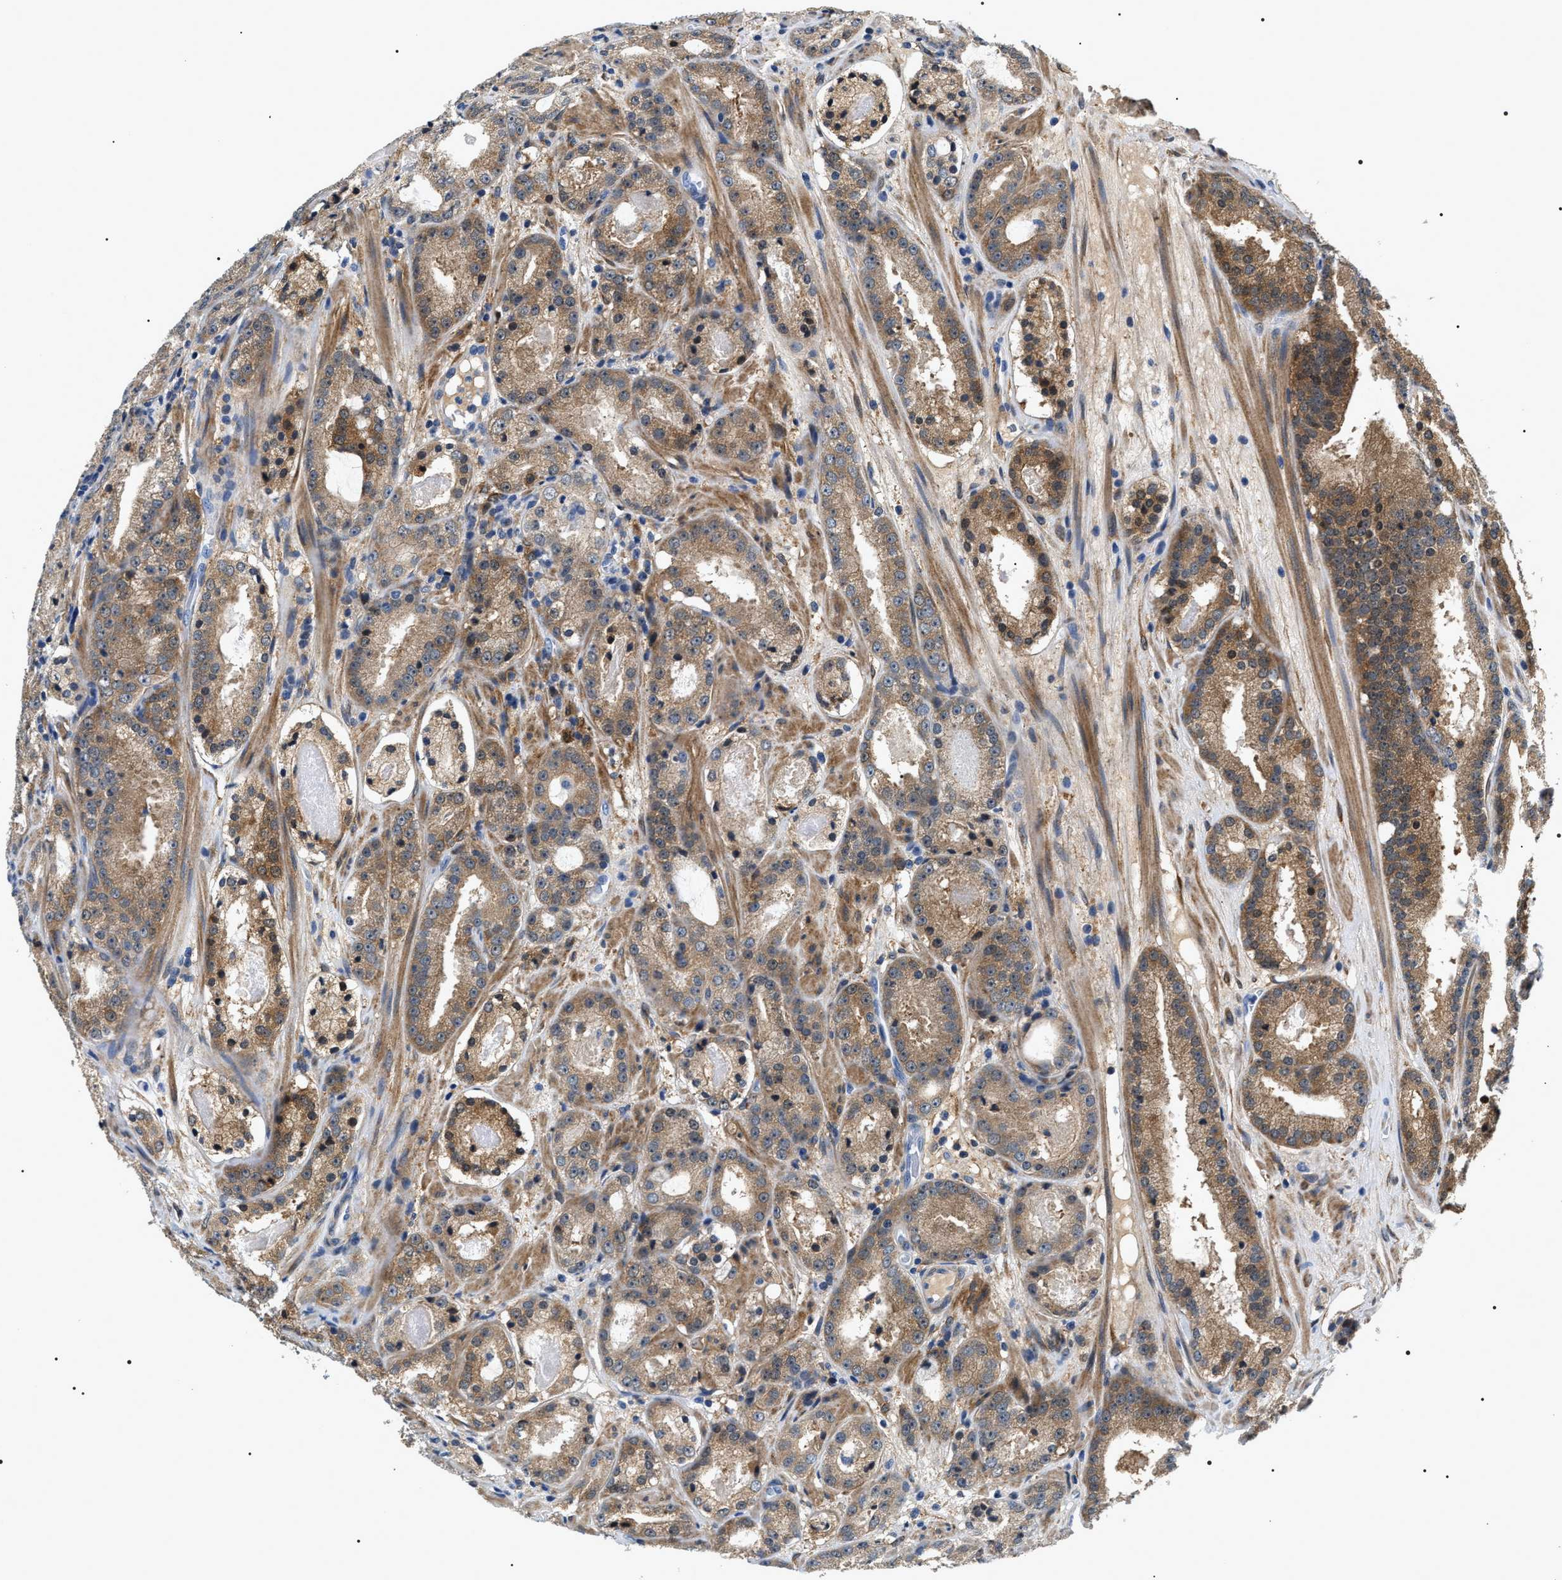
{"staining": {"intensity": "moderate", "quantity": ">75%", "location": "cytoplasmic/membranous"}, "tissue": "prostate cancer", "cell_type": "Tumor cells", "image_type": "cancer", "snomed": [{"axis": "morphology", "description": "Adenocarcinoma, Low grade"}, {"axis": "topography", "description": "Prostate"}], "caption": "Protein expression analysis of prostate low-grade adenocarcinoma shows moderate cytoplasmic/membranous positivity in approximately >75% of tumor cells.", "gene": "BAG2", "patient": {"sex": "male", "age": 69}}